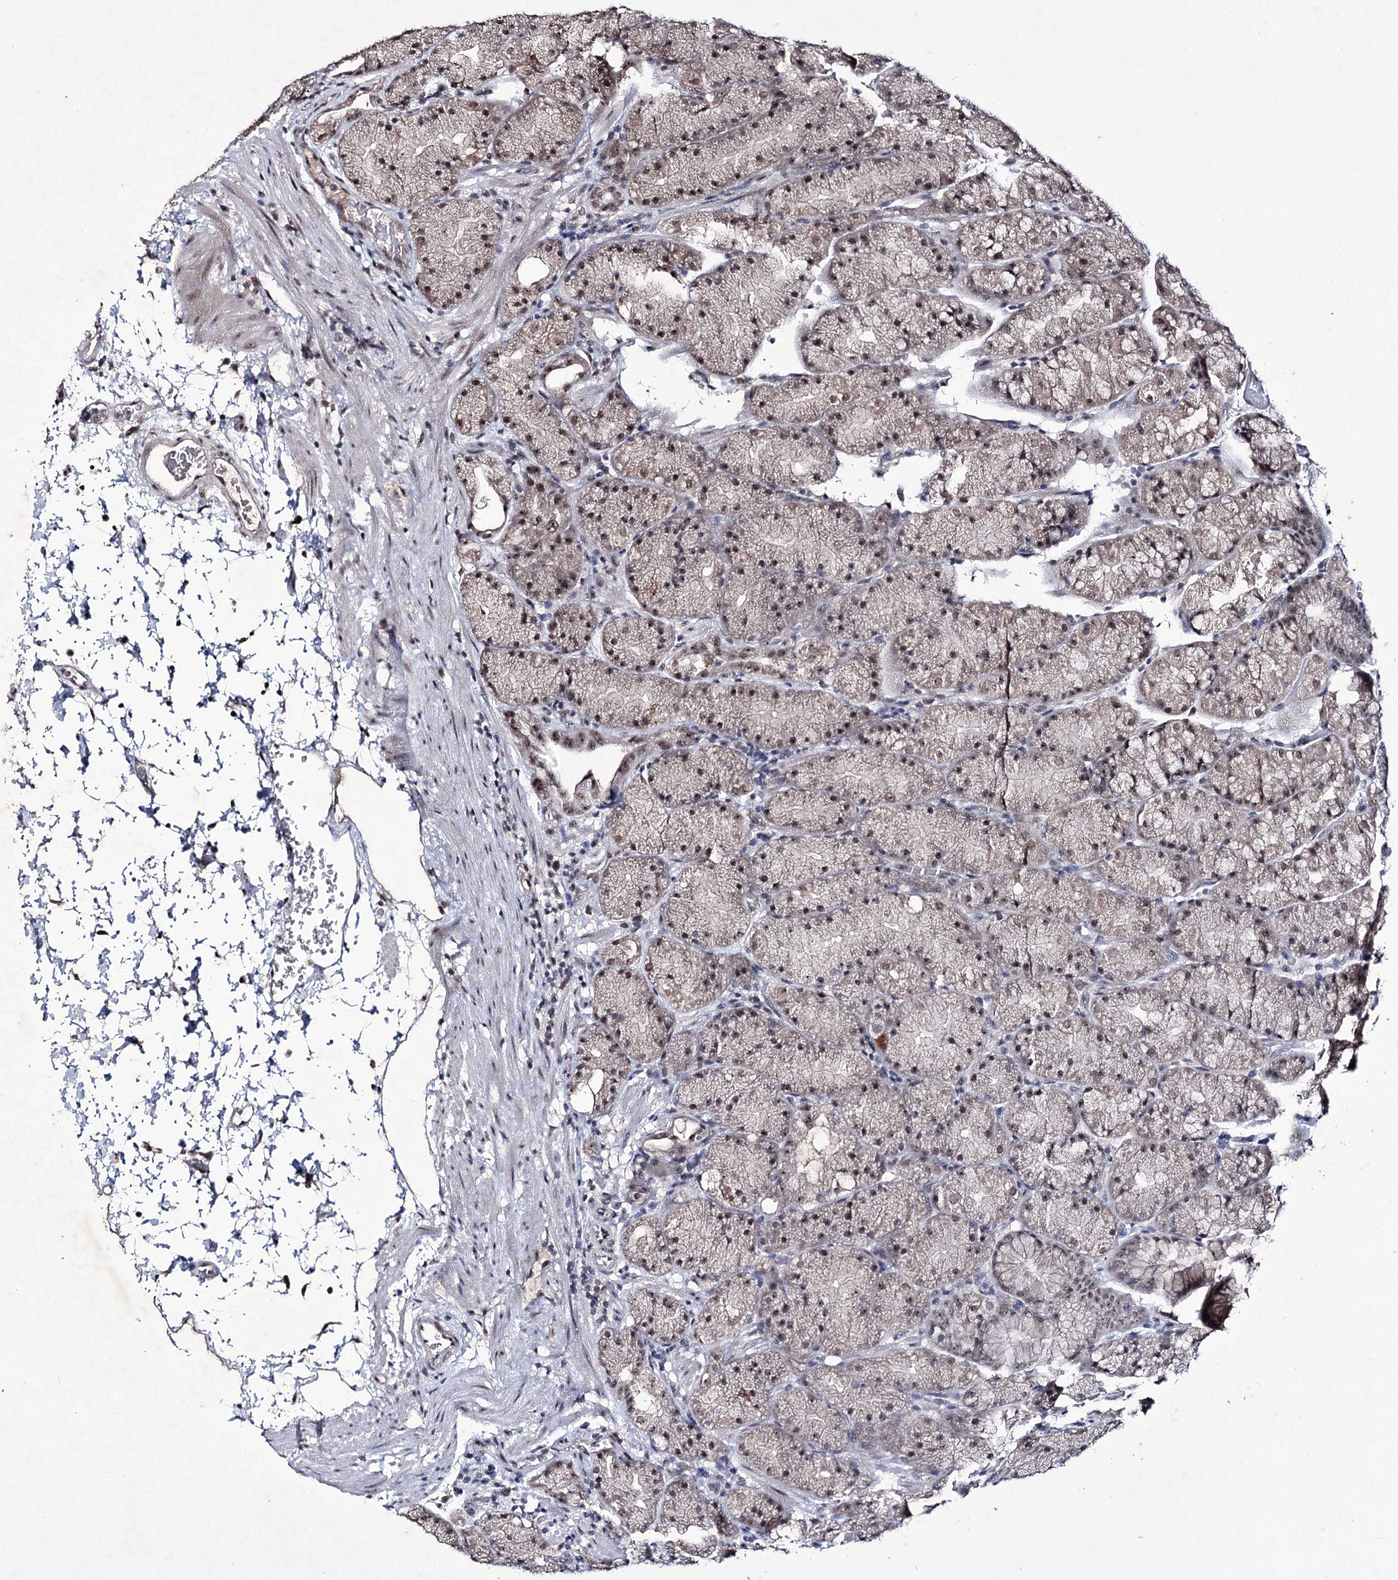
{"staining": {"intensity": "weak", "quantity": ">75%", "location": "nuclear"}, "tissue": "stomach", "cell_type": "Glandular cells", "image_type": "normal", "snomed": [{"axis": "morphology", "description": "Normal tissue, NOS"}, {"axis": "topography", "description": "Stomach, upper"}, {"axis": "topography", "description": "Stomach"}], "caption": "DAB immunohistochemical staining of normal human stomach demonstrates weak nuclear protein positivity in approximately >75% of glandular cells.", "gene": "VGLL4", "patient": {"sex": "male", "age": 48}}